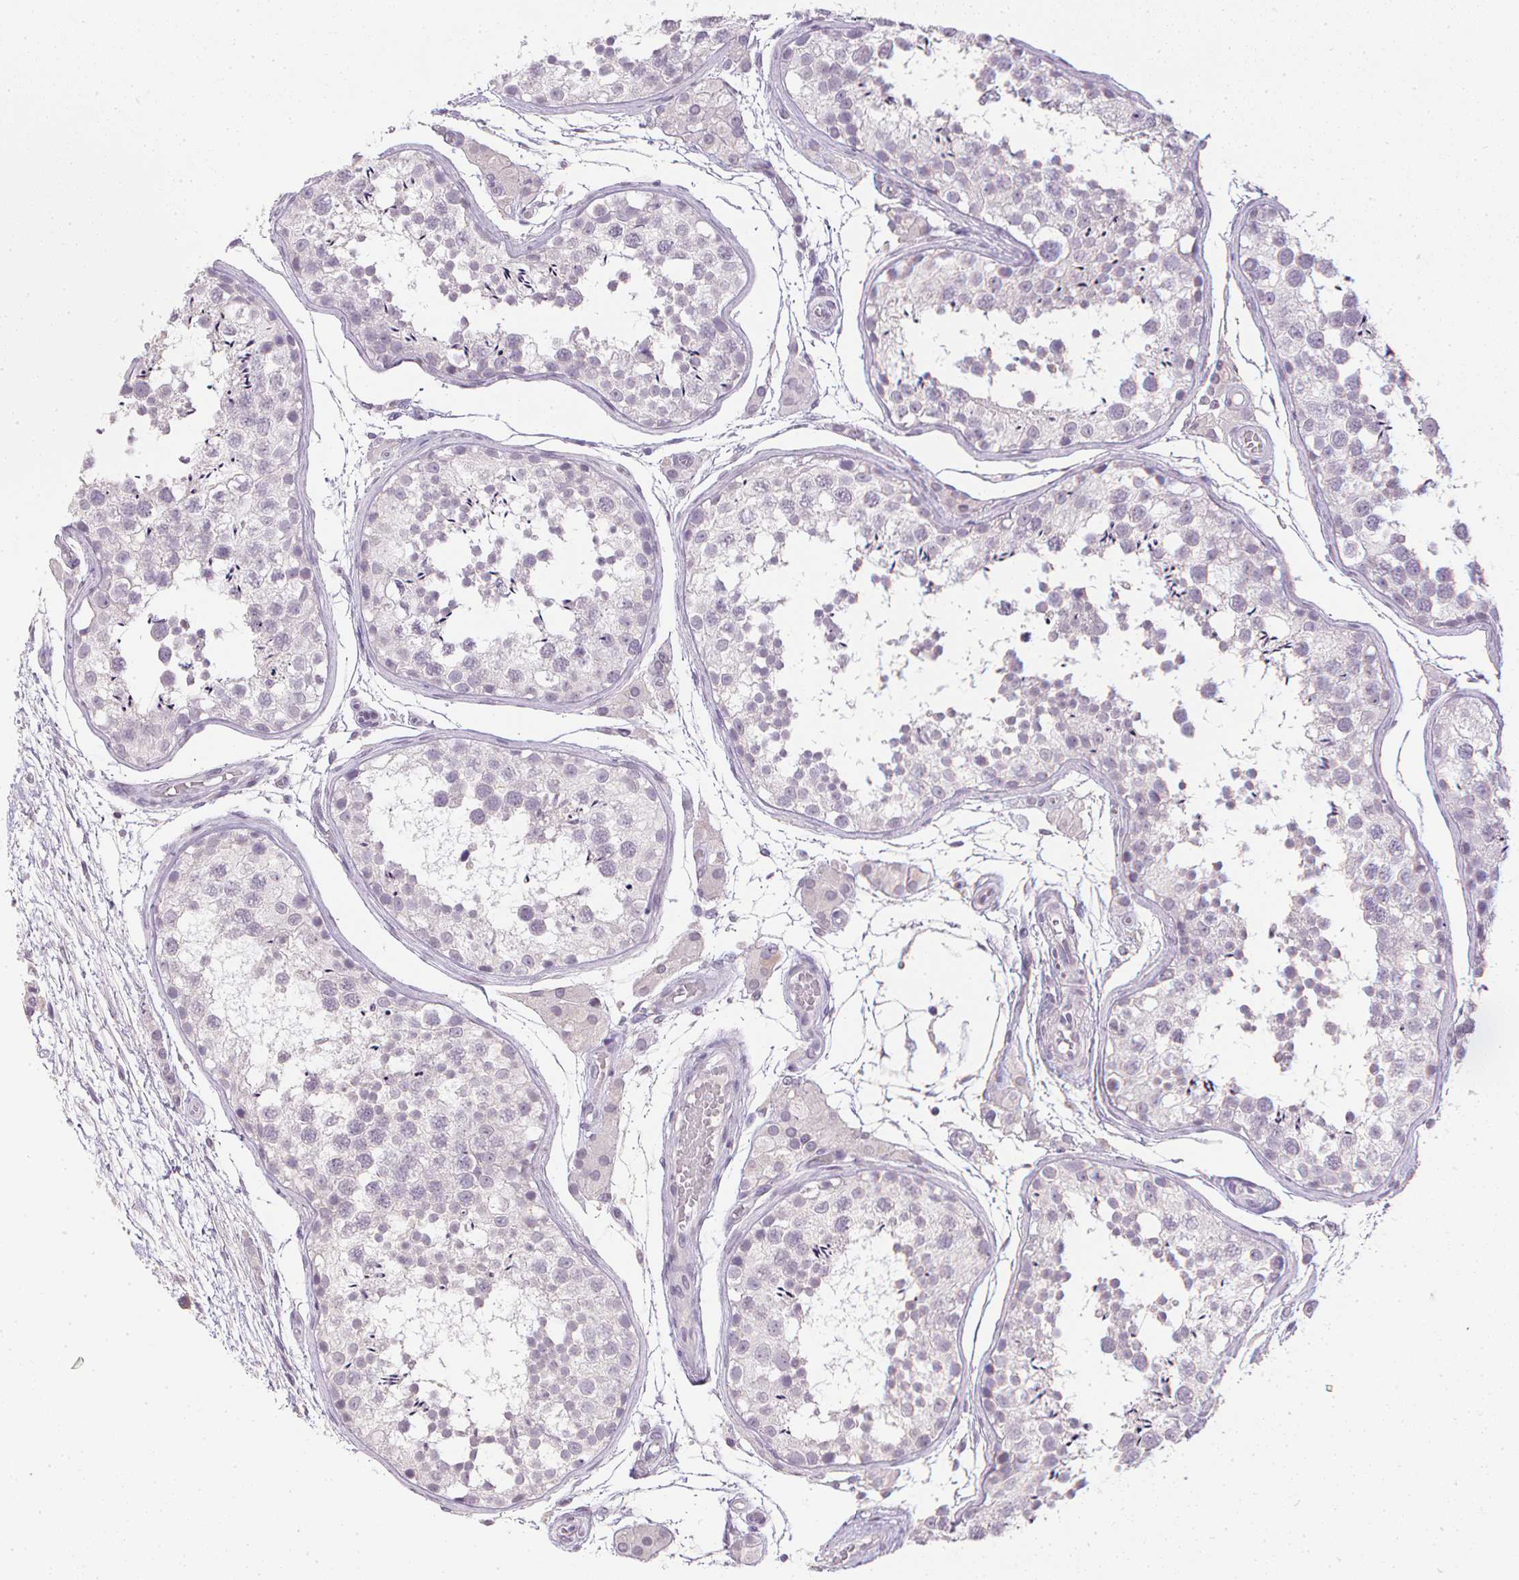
{"staining": {"intensity": "negative", "quantity": "none", "location": "none"}, "tissue": "testis", "cell_type": "Cells in seminiferous ducts", "image_type": "normal", "snomed": [{"axis": "morphology", "description": "Normal tissue, NOS"}, {"axis": "morphology", "description": "Seminoma, NOS"}, {"axis": "topography", "description": "Testis"}], "caption": "The histopathology image exhibits no staining of cells in seminiferous ducts in benign testis. The staining was performed using DAB to visualize the protein expression in brown, while the nuclei were stained in blue with hematoxylin (Magnification: 20x).", "gene": "PPY", "patient": {"sex": "male", "age": 29}}